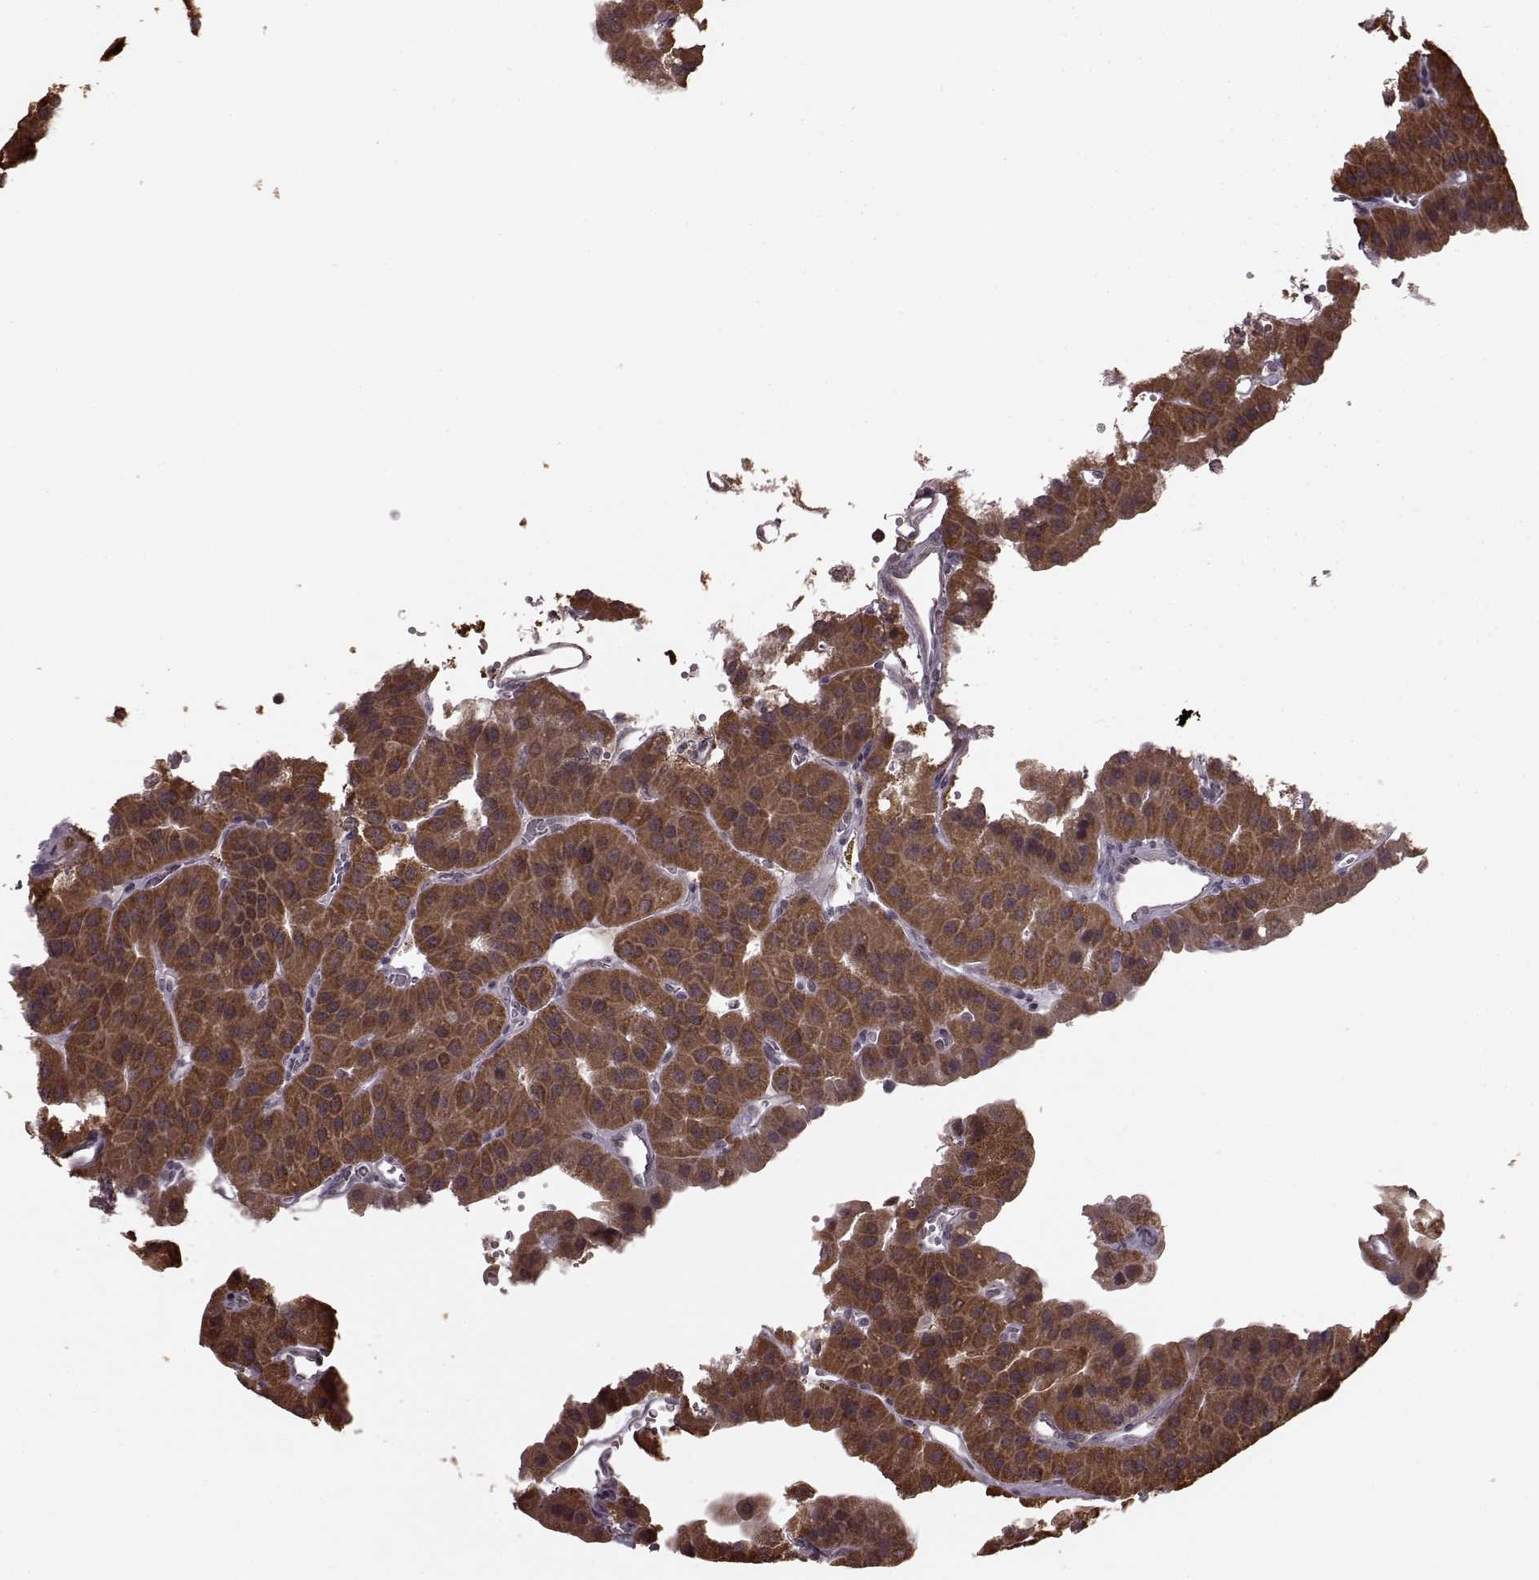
{"staining": {"intensity": "strong", "quantity": ">75%", "location": "cytoplasmic/membranous"}, "tissue": "parathyroid gland", "cell_type": "Glandular cells", "image_type": "normal", "snomed": [{"axis": "morphology", "description": "Normal tissue, NOS"}, {"axis": "morphology", "description": "Adenoma, NOS"}, {"axis": "topography", "description": "Parathyroid gland"}], "caption": "A histopathology image of parathyroid gland stained for a protein reveals strong cytoplasmic/membranous brown staining in glandular cells.", "gene": "PLCB4", "patient": {"sex": "female", "age": 86}}